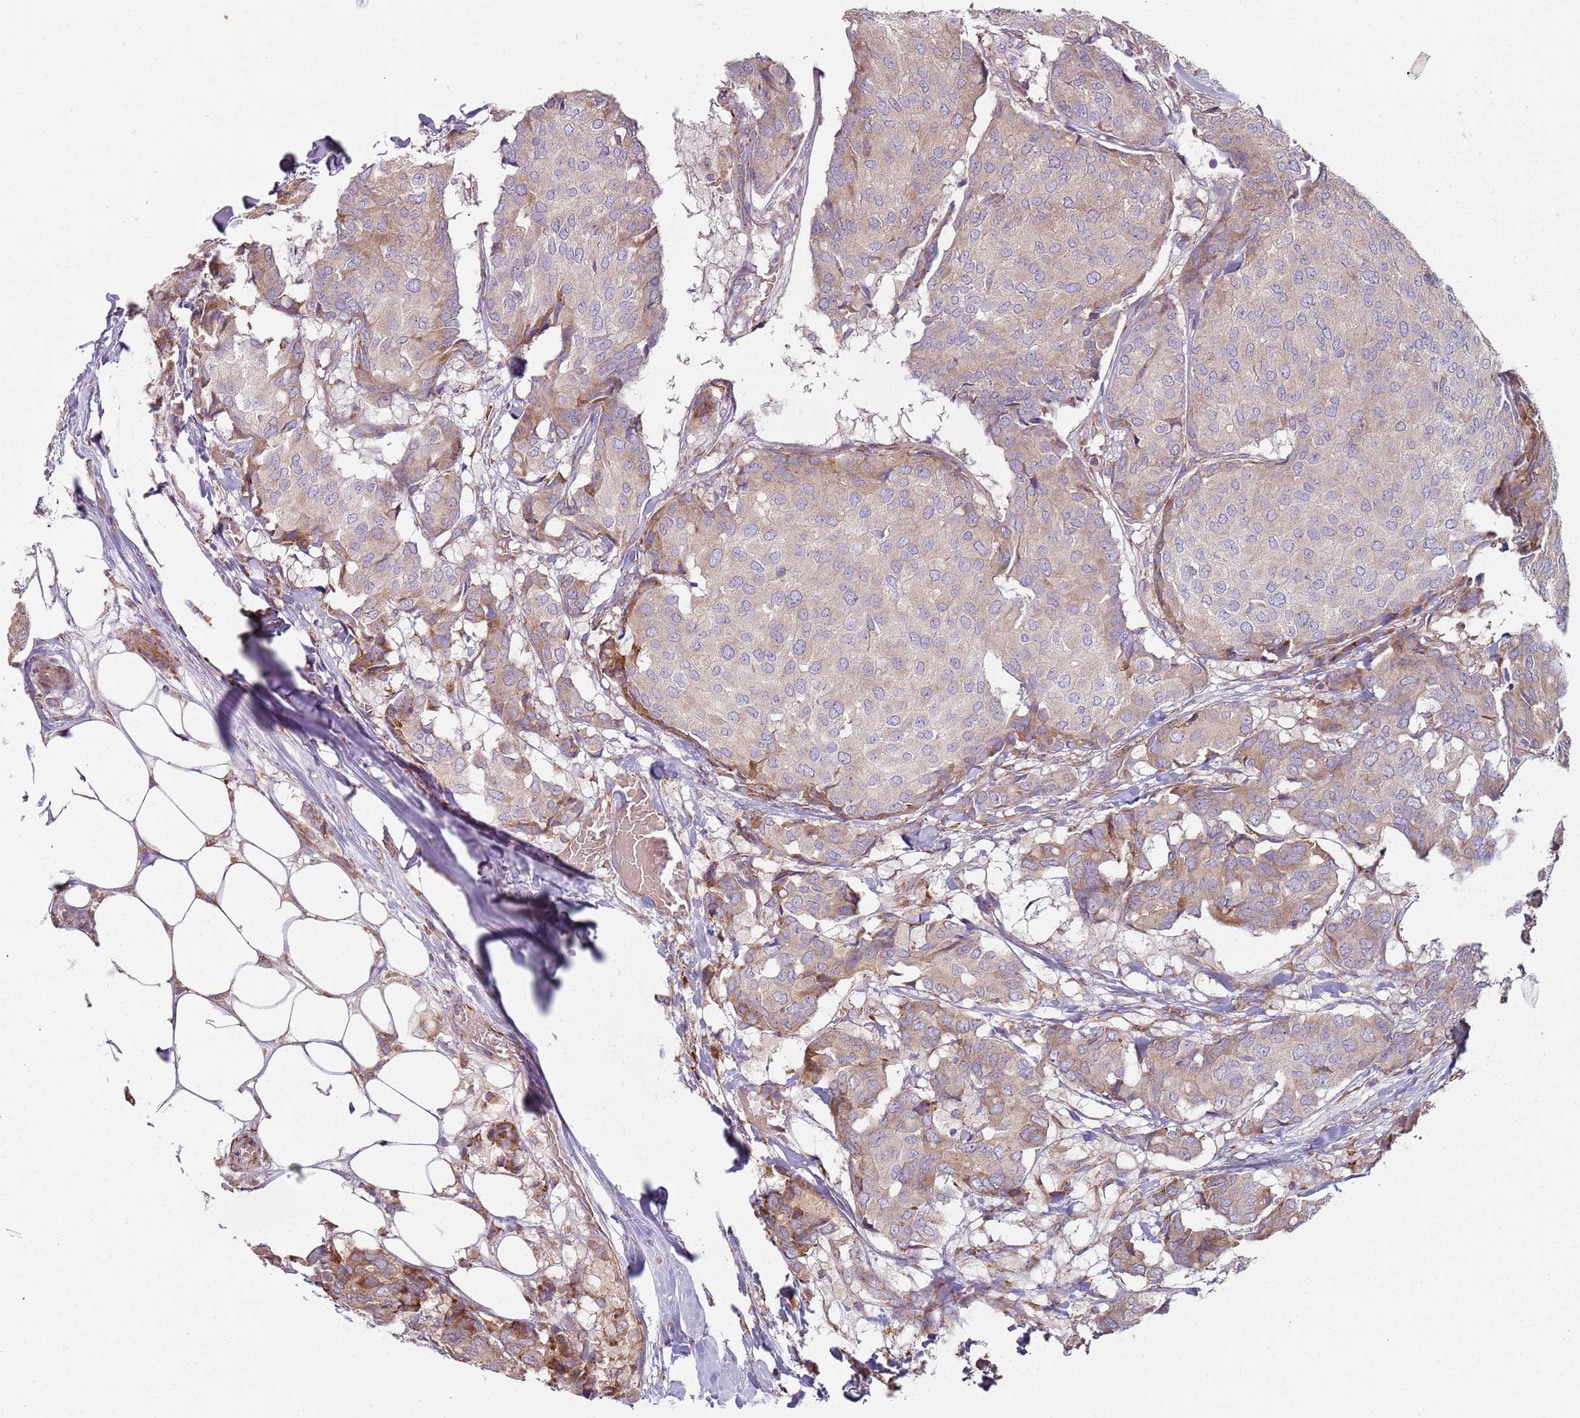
{"staining": {"intensity": "weak", "quantity": "<25%", "location": "cytoplasmic/membranous"}, "tissue": "breast cancer", "cell_type": "Tumor cells", "image_type": "cancer", "snomed": [{"axis": "morphology", "description": "Duct carcinoma"}, {"axis": "topography", "description": "Breast"}], "caption": "DAB immunohistochemical staining of human breast infiltrating ductal carcinoma demonstrates no significant positivity in tumor cells.", "gene": "SPATA2", "patient": {"sex": "female", "age": 75}}